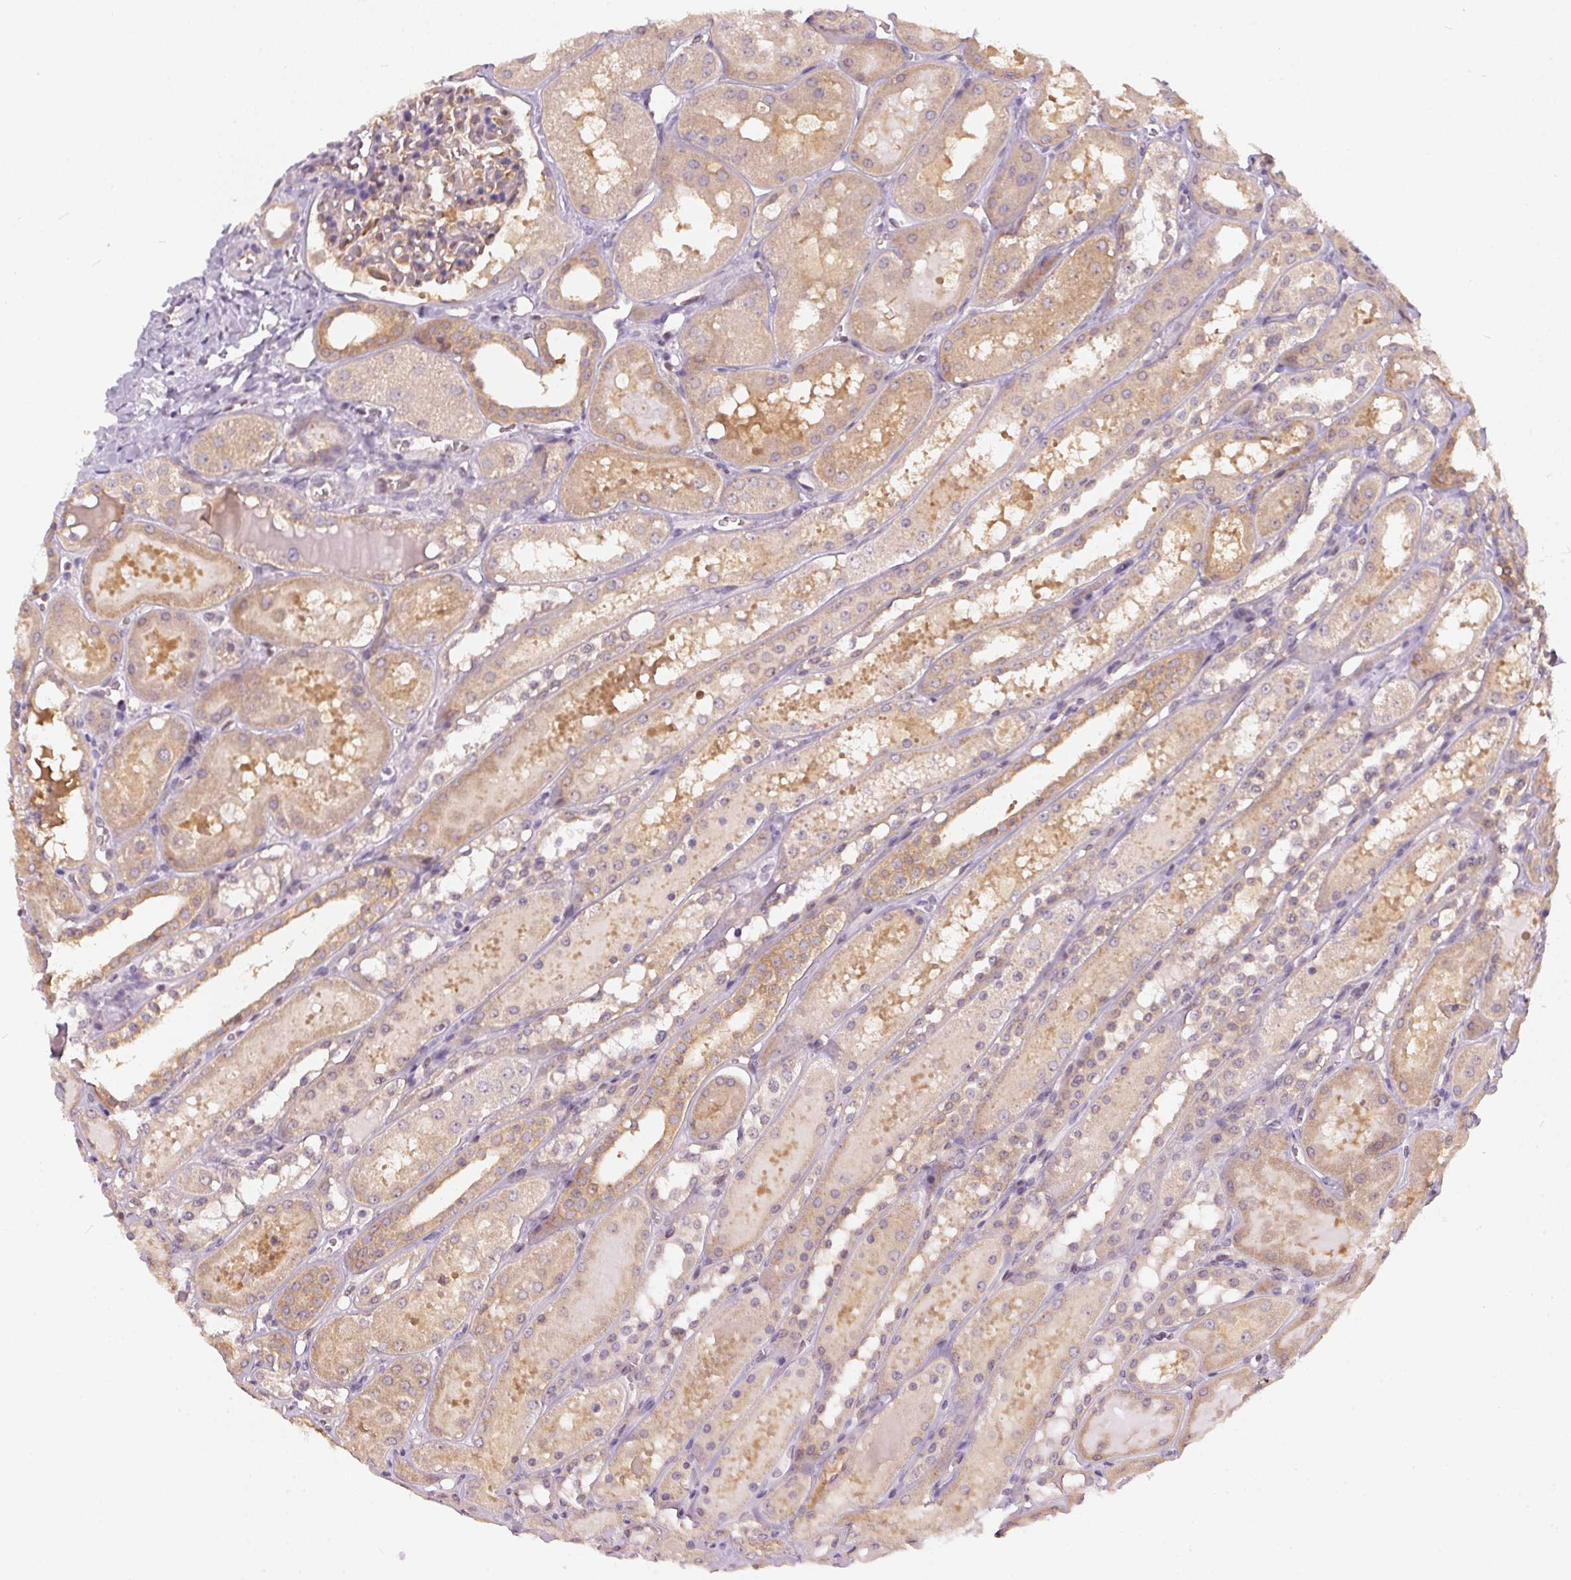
{"staining": {"intensity": "moderate", "quantity": "<25%", "location": "nuclear"}, "tissue": "kidney", "cell_type": "Cells in glomeruli", "image_type": "normal", "snomed": [{"axis": "morphology", "description": "Normal tissue, NOS"}, {"axis": "topography", "description": "Kidney"}, {"axis": "topography", "description": "Urinary bladder"}], "caption": "High-magnification brightfield microscopy of benign kidney stained with DAB (3,3'-diaminobenzidine) (brown) and counterstained with hematoxylin (blue). cells in glomeruli exhibit moderate nuclear expression is present in approximately<25% of cells.", "gene": "BLMH", "patient": {"sex": "male", "age": 16}}